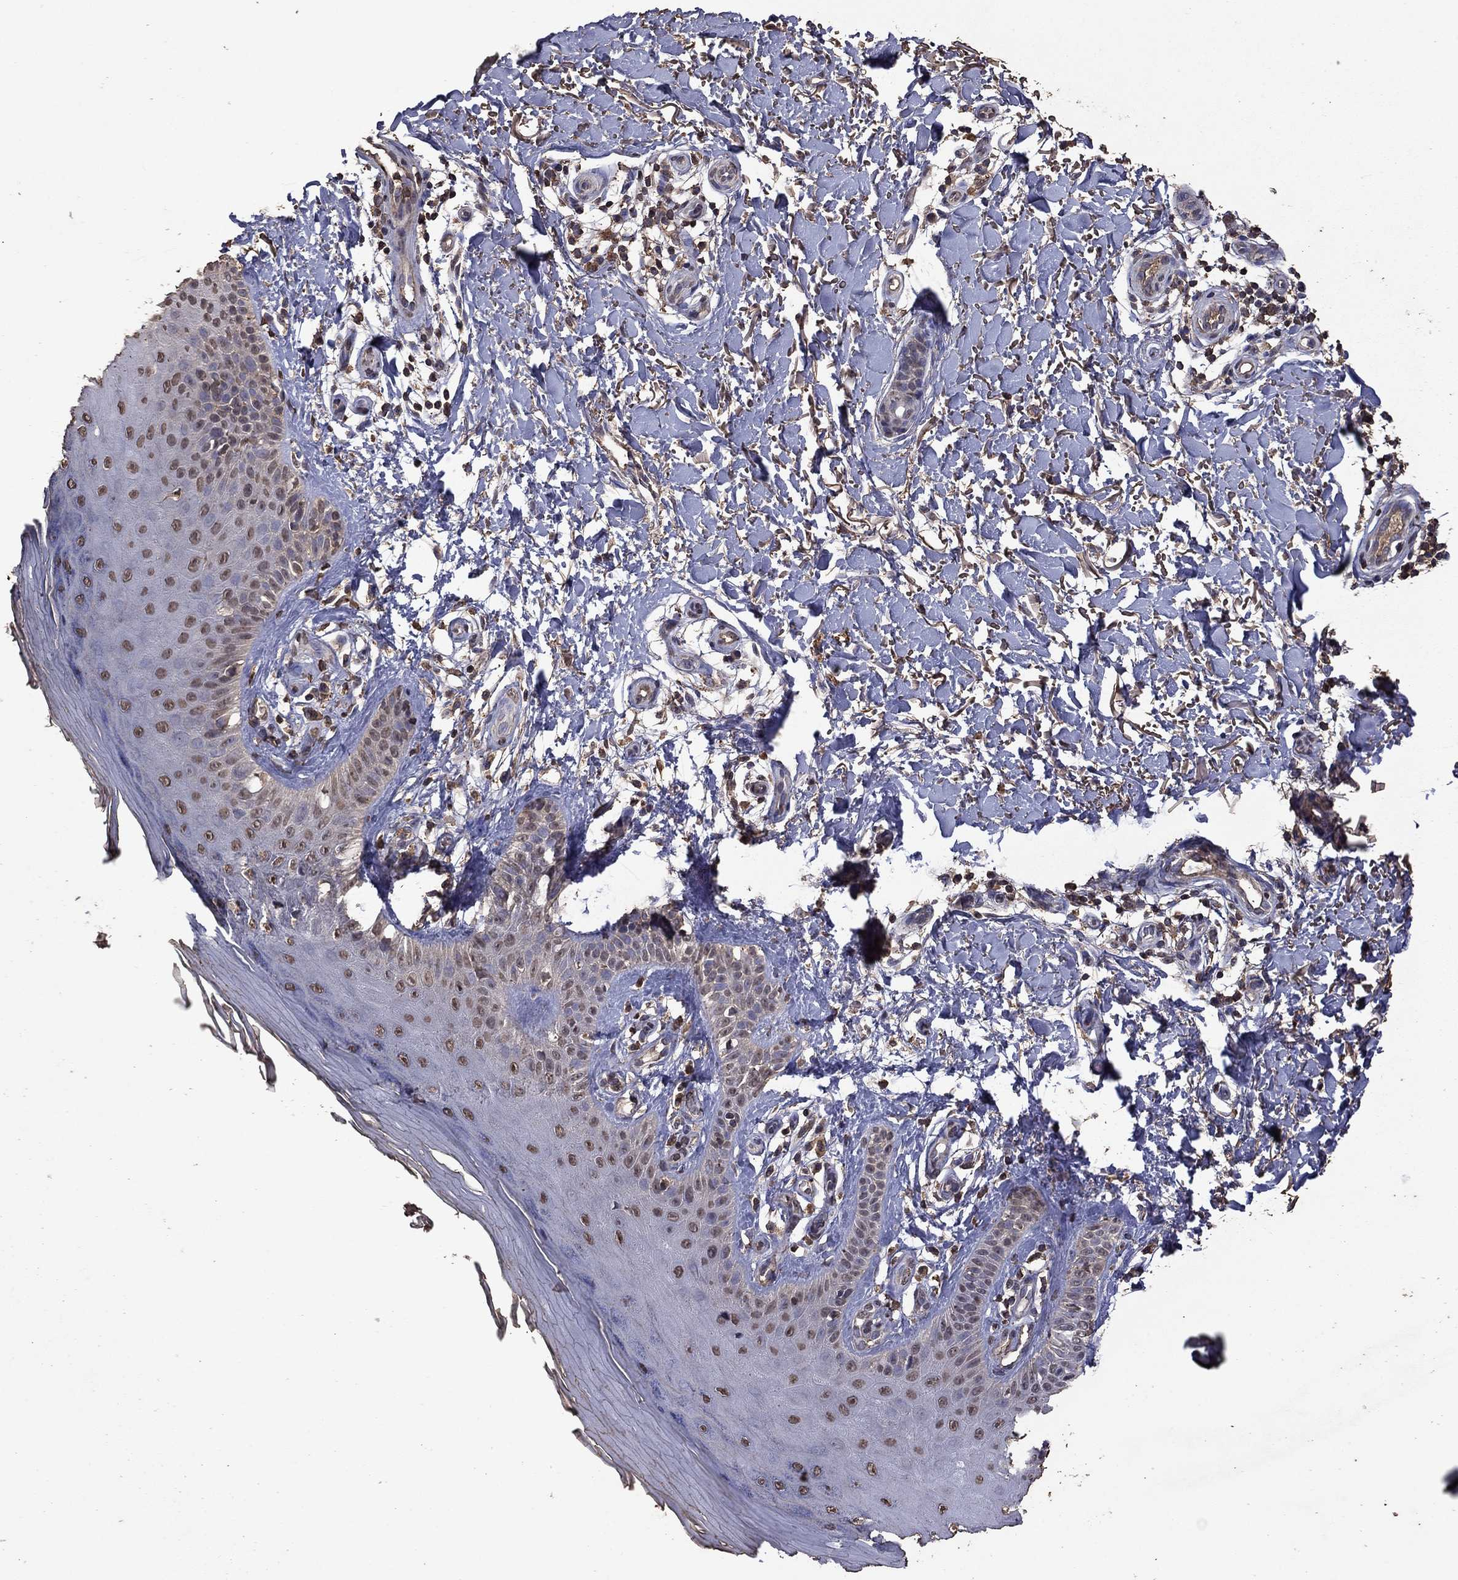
{"staining": {"intensity": "negative", "quantity": "none", "location": "none"}, "tissue": "skin", "cell_type": "Fibroblasts", "image_type": "normal", "snomed": [{"axis": "morphology", "description": "Normal tissue, NOS"}, {"axis": "morphology", "description": "Inflammation, NOS"}, {"axis": "morphology", "description": "Fibrosis, NOS"}, {"axis": "topography", "description": "Skin"}], "caption": "The photomicrograph reveals no staining of fibroblasts in normal skin. (DAB (3,3'-diaminobenzidine) IHC visualized using brightfield microscopy, high magnification).", "gene": "SERPINA5", "patient": {"sex": "male", "age": 71}}